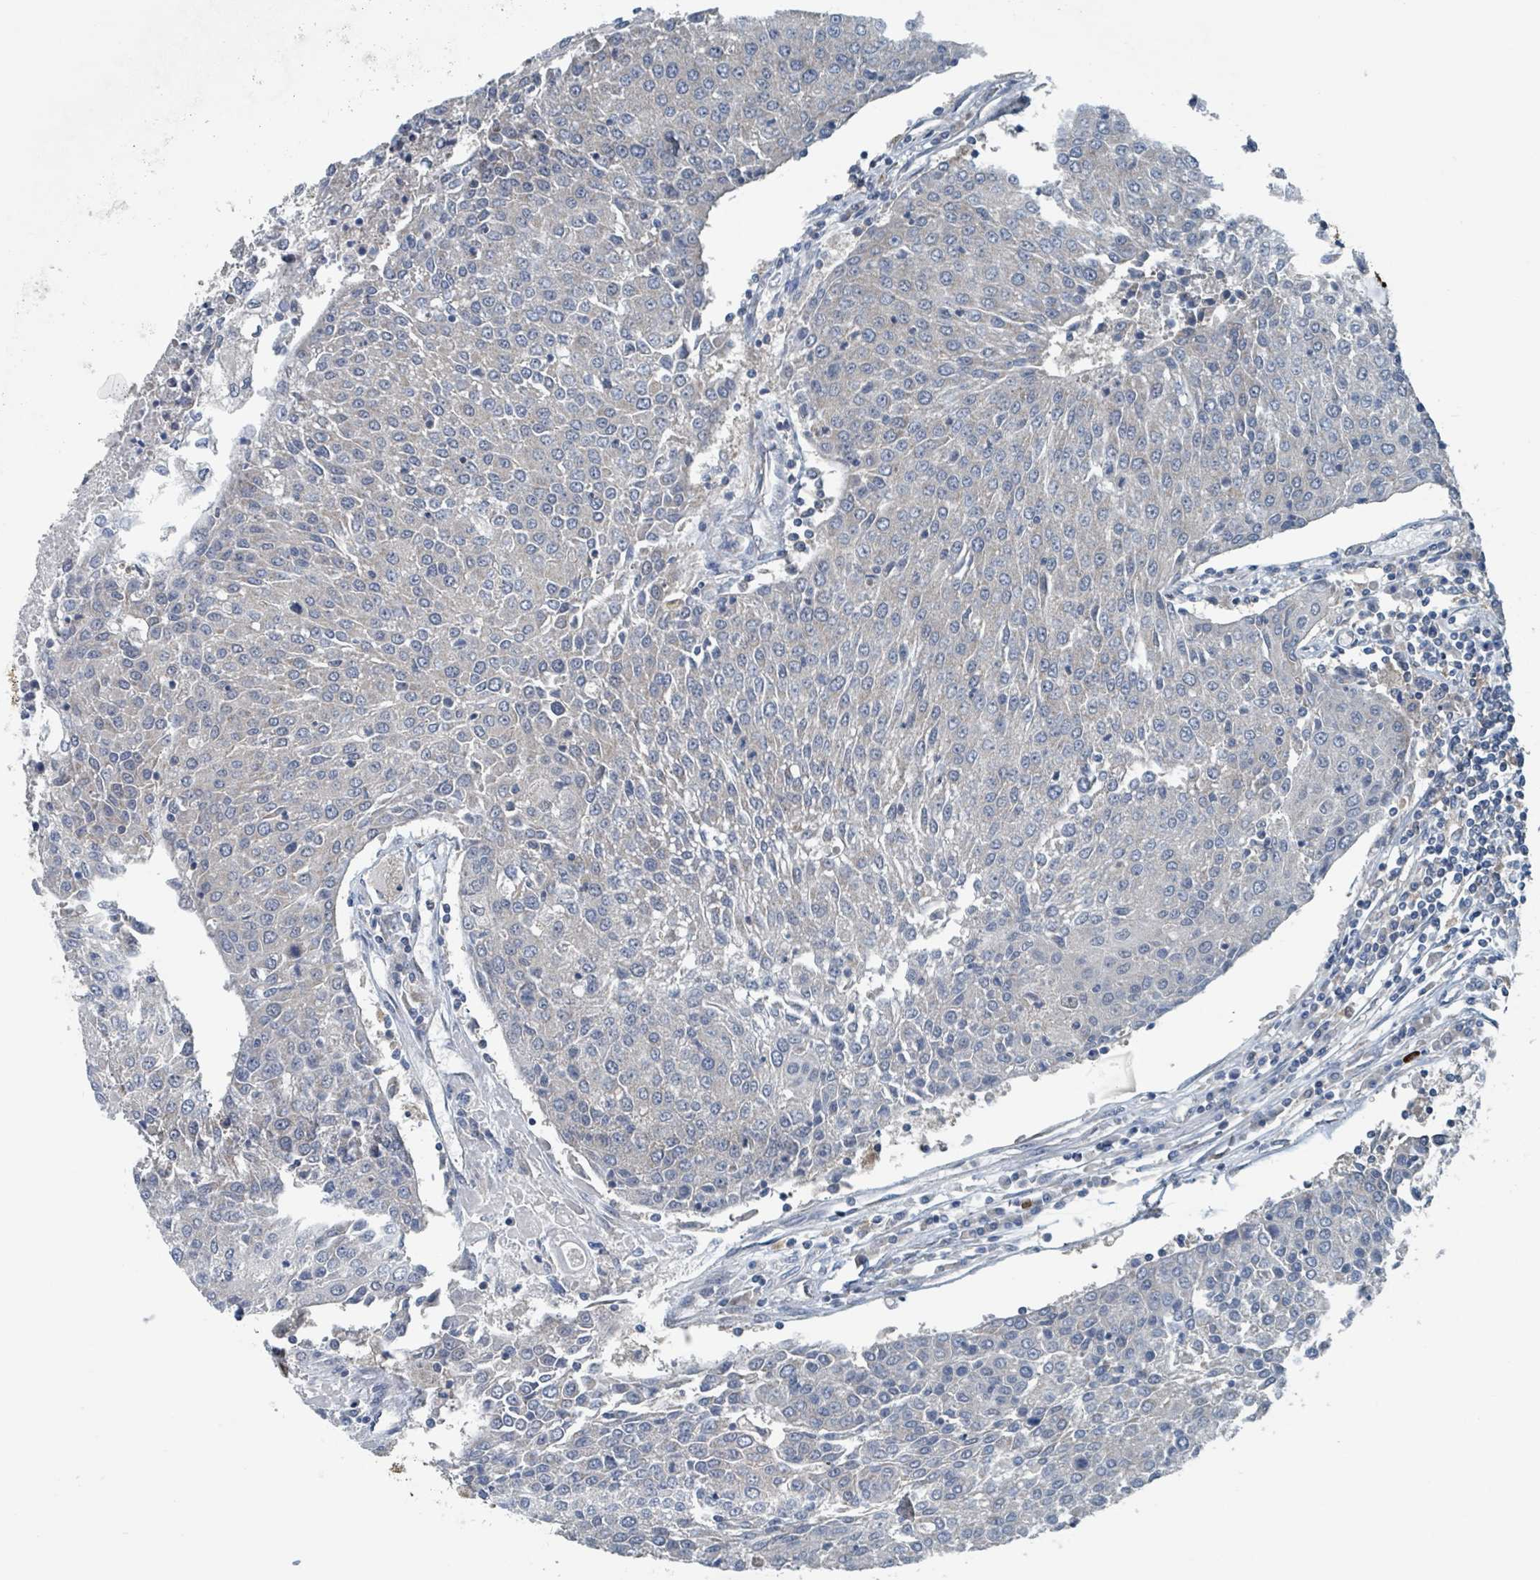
{"staining": {"intensity": "negative", "quantity": "none", "location": "none"}, "tissue": "urothelial cancer", "cell_type": "Tumor cells", "image_type": "cancer", "snomed": [{"axis": "morphology", "description": "Urothelial carcinoma, High grade"}, {"axis": "topography", "description": "Urinary bladder"}], "caption": "Immunohistochemistry (IHC) histopathology image of human urothelial carcinoma (high-grade) stained for a protein (brown), which reveals no expression in tumor cells.", "gene": "ACBD4", "patient": {"sex": "female", "age": 85}}